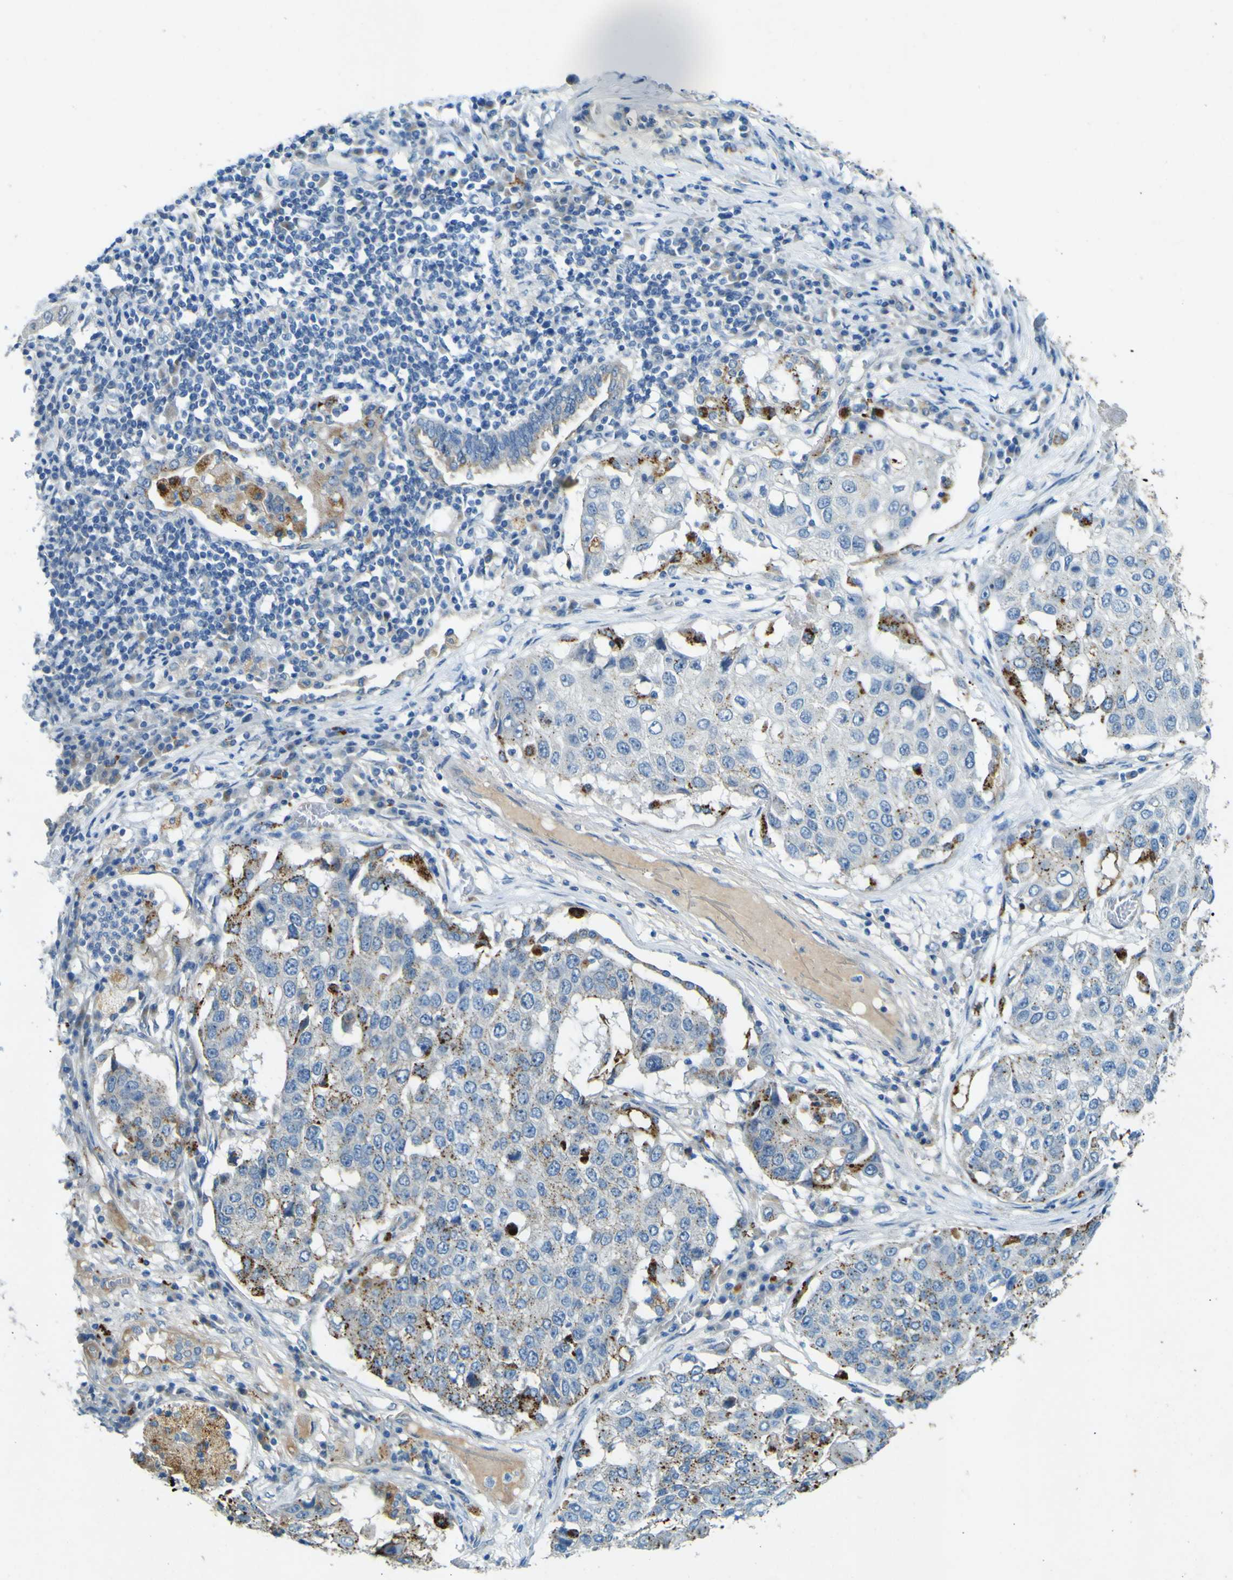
{"staining": {"intensity": "moderate", "quantity": "<25%", "location": "cytoplasmic/membranous"}, "tissue": "lung cancer", "cell_type": "Tumor cells", "image_type": "cancer", "snomed": [{"axis": "morphology", "description": "Squamous cell carcinoma, NOS"}, {"axis": "topography", "description": "Lung"}], "caption": "Human lung cancer (squamous cell carcinoma) stained for a protein (brown) exhibits moderate cytoplasmic/membranous positive positivity in approximately <25% of tumor cells.", "gene": "PDE9A", "patient": {"sex": "male", "age": 71}}